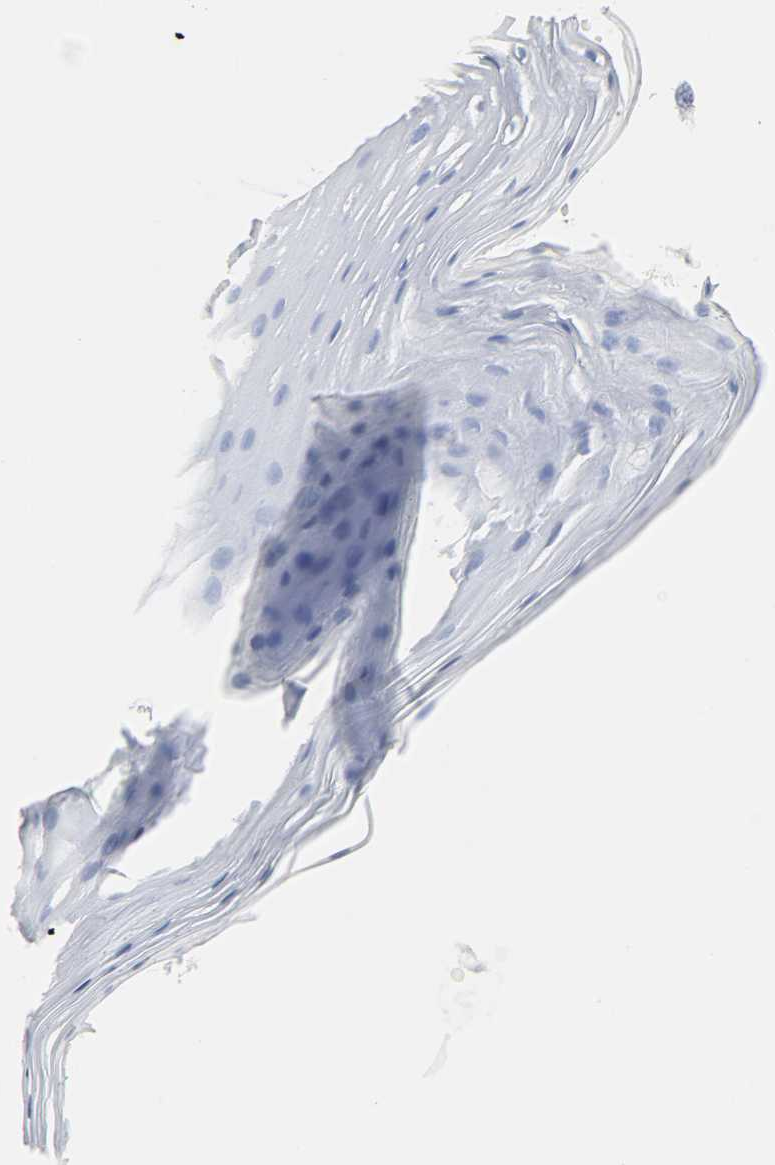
{"staining": {"intensity": "negative", "quantity": "none", "location": "none"}, "tissue": "oral mucosa", "cell_type": "Squamous epithelial cells", "image_type": "normal", "snomed": [{"axis": "morphology", "description": "Normal tissue, NOS"}, {"axis": "morphology", "description": "Squamous cell carcinoma, NOS"}, {"axis": "topography", "description": "Skeletal muscle"}, {"axis": "topography", "description": "Oral tissue"}, {"axis": "topography", "description": "Head-Neck"}], "caption": "Human oral mucosa stained for a protein using immunohistochemistry (IHC) reveals no staining in squamous epithelial cells.", "gene": "FAM118A", "patient": {"sex": "male", "age": 71}}